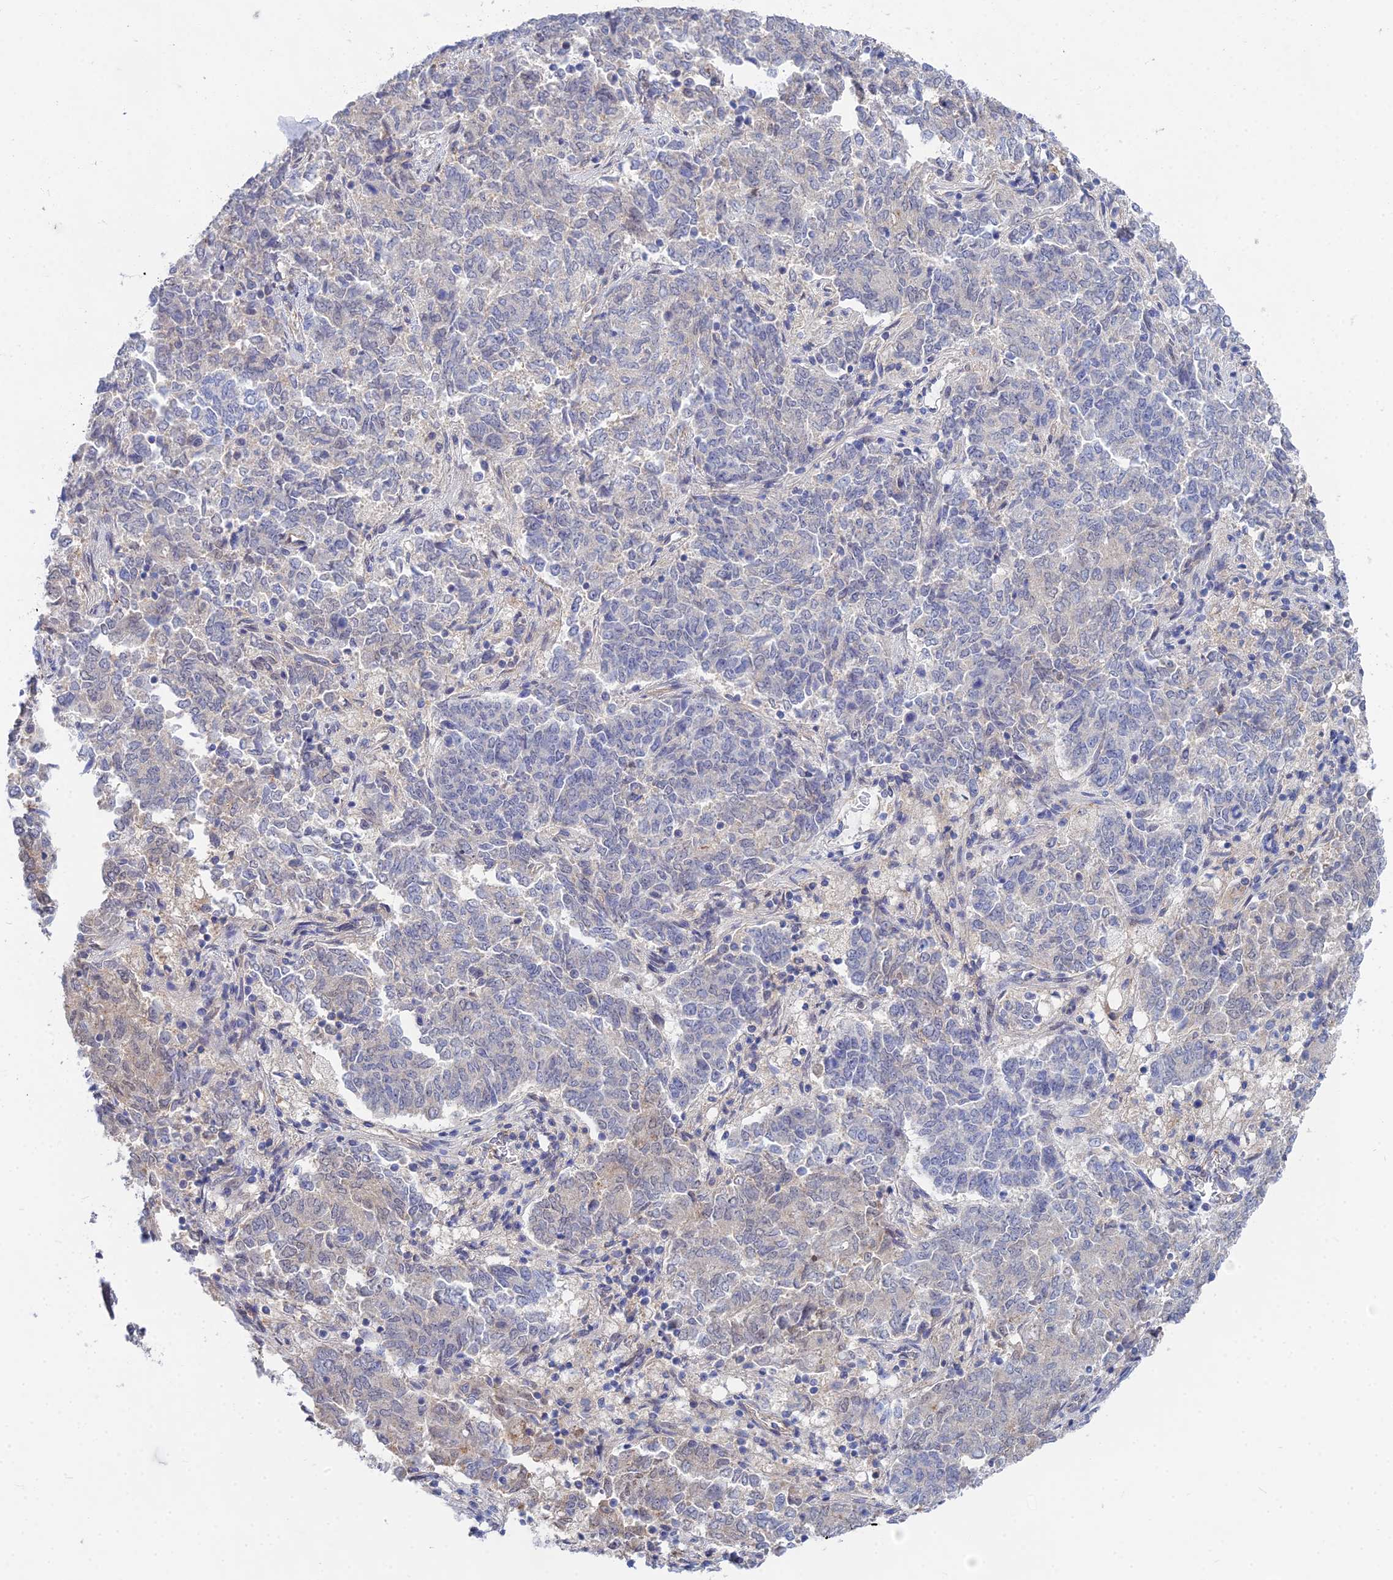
{"staining": {"intensity": "negative", "quantity": "none", "location": "none"}, "tissue": "endometrial cancer", "cell_type": "Tumor cells", "image_type": "cancer", "snomed": [{"axis": "morphology", "description": "Adenocarcinoma, NOS"}, {"axis": "topography", "description": "Endometrium"}], "caption": "Immunohistochemistry micrograph of neoplastic tissue: endometrial adenocarcinoma stained with DAB (3,3'-diaminobenzidine) demonstrates no significant protein positivity in tumor cells. (DAB (3,3'-diaminobenzidine) IHC with hematoxylin counter stain).", "gene": "DNAH14", "patient": {"sex": "female", "age": 80}}